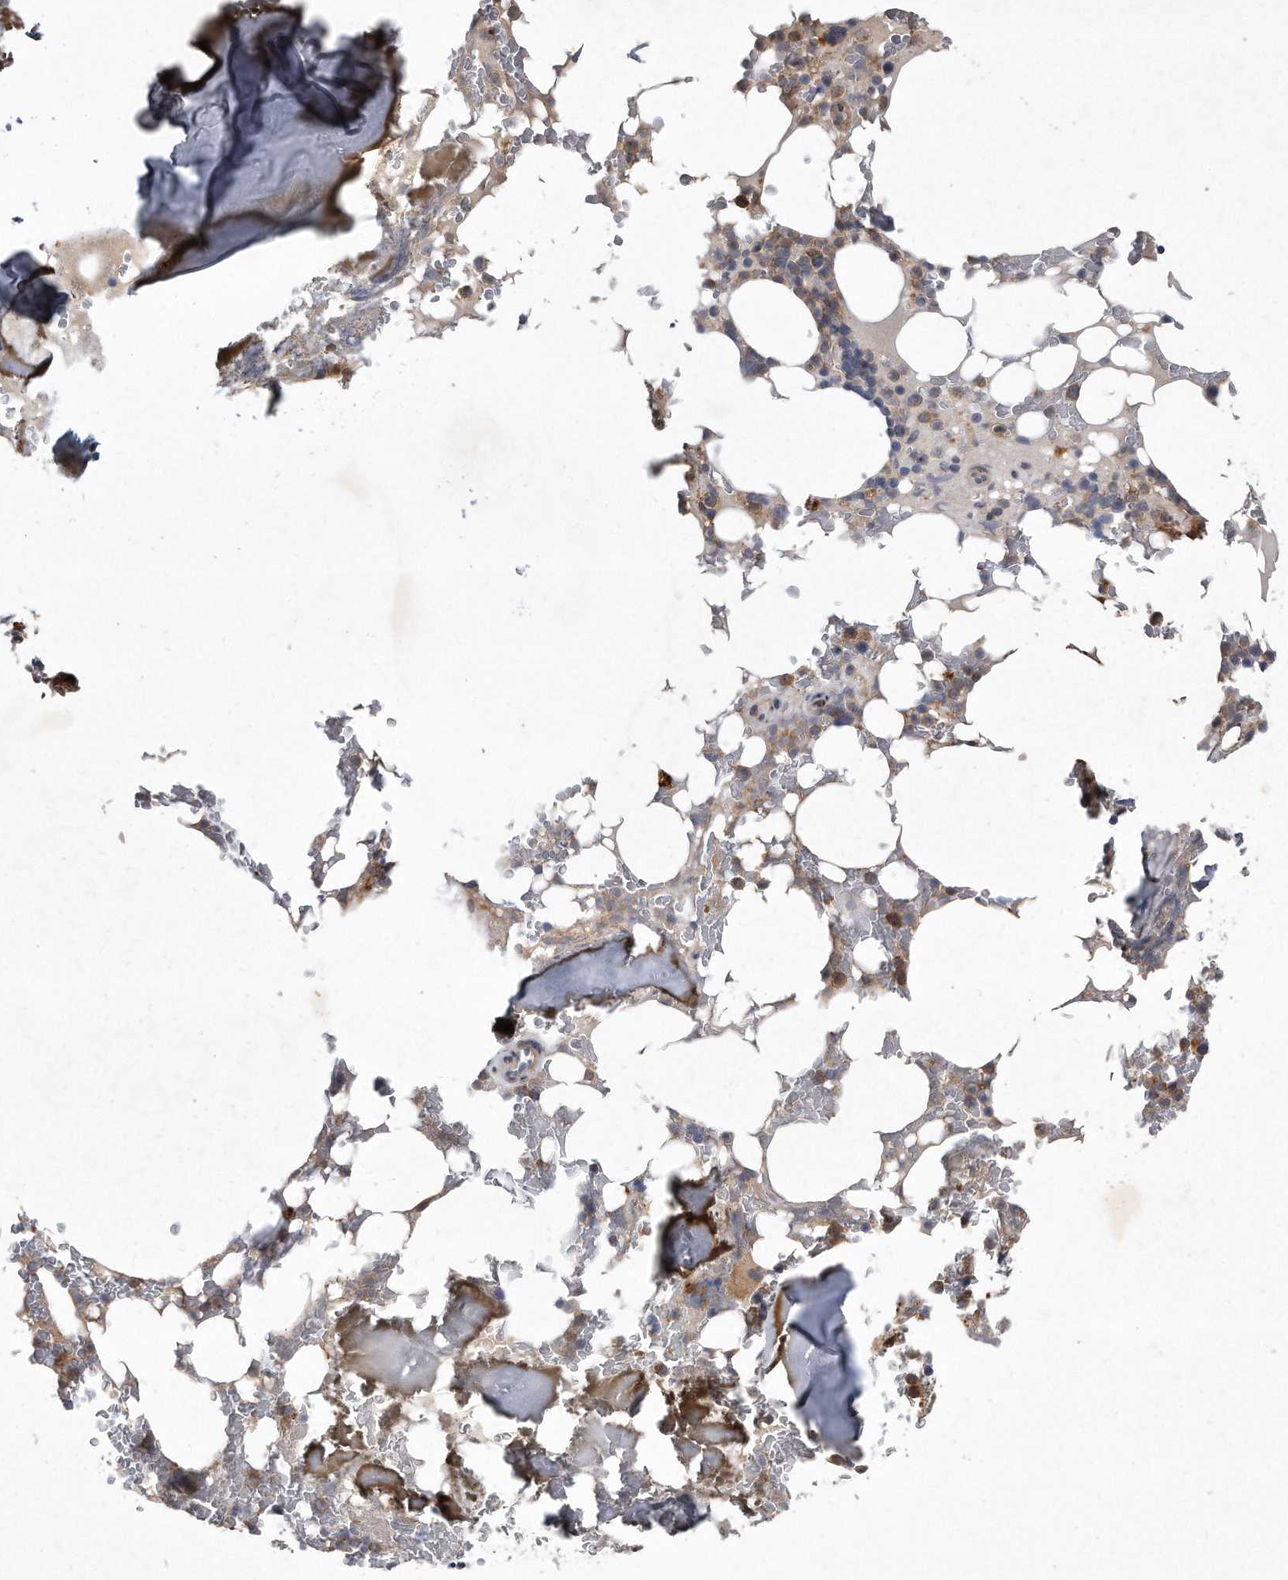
{"staining": {"intensity": "moderate", "quantity": "<25%", "location": "cytoplasmic/membranous"}, "tissue": "bone marrow", "cell_type": "Hematopoietic cells", "image_type": "normal", "snomed": [{"axis": "morphology", "description": "Normal tissue, NOS"}, {"axis": "topography", "description": "Bone marrow"}], "caption": "Immunohistochemical staining of normal human bone marrow exhibits low levels of moderate cytoplasmic/membranous expression in about <25% of hematopoietic cells. (IHC, brightfield microscopy, high magnification).", "gene": "PGBD2", "patient": {"sex": "male", "age": 58}}